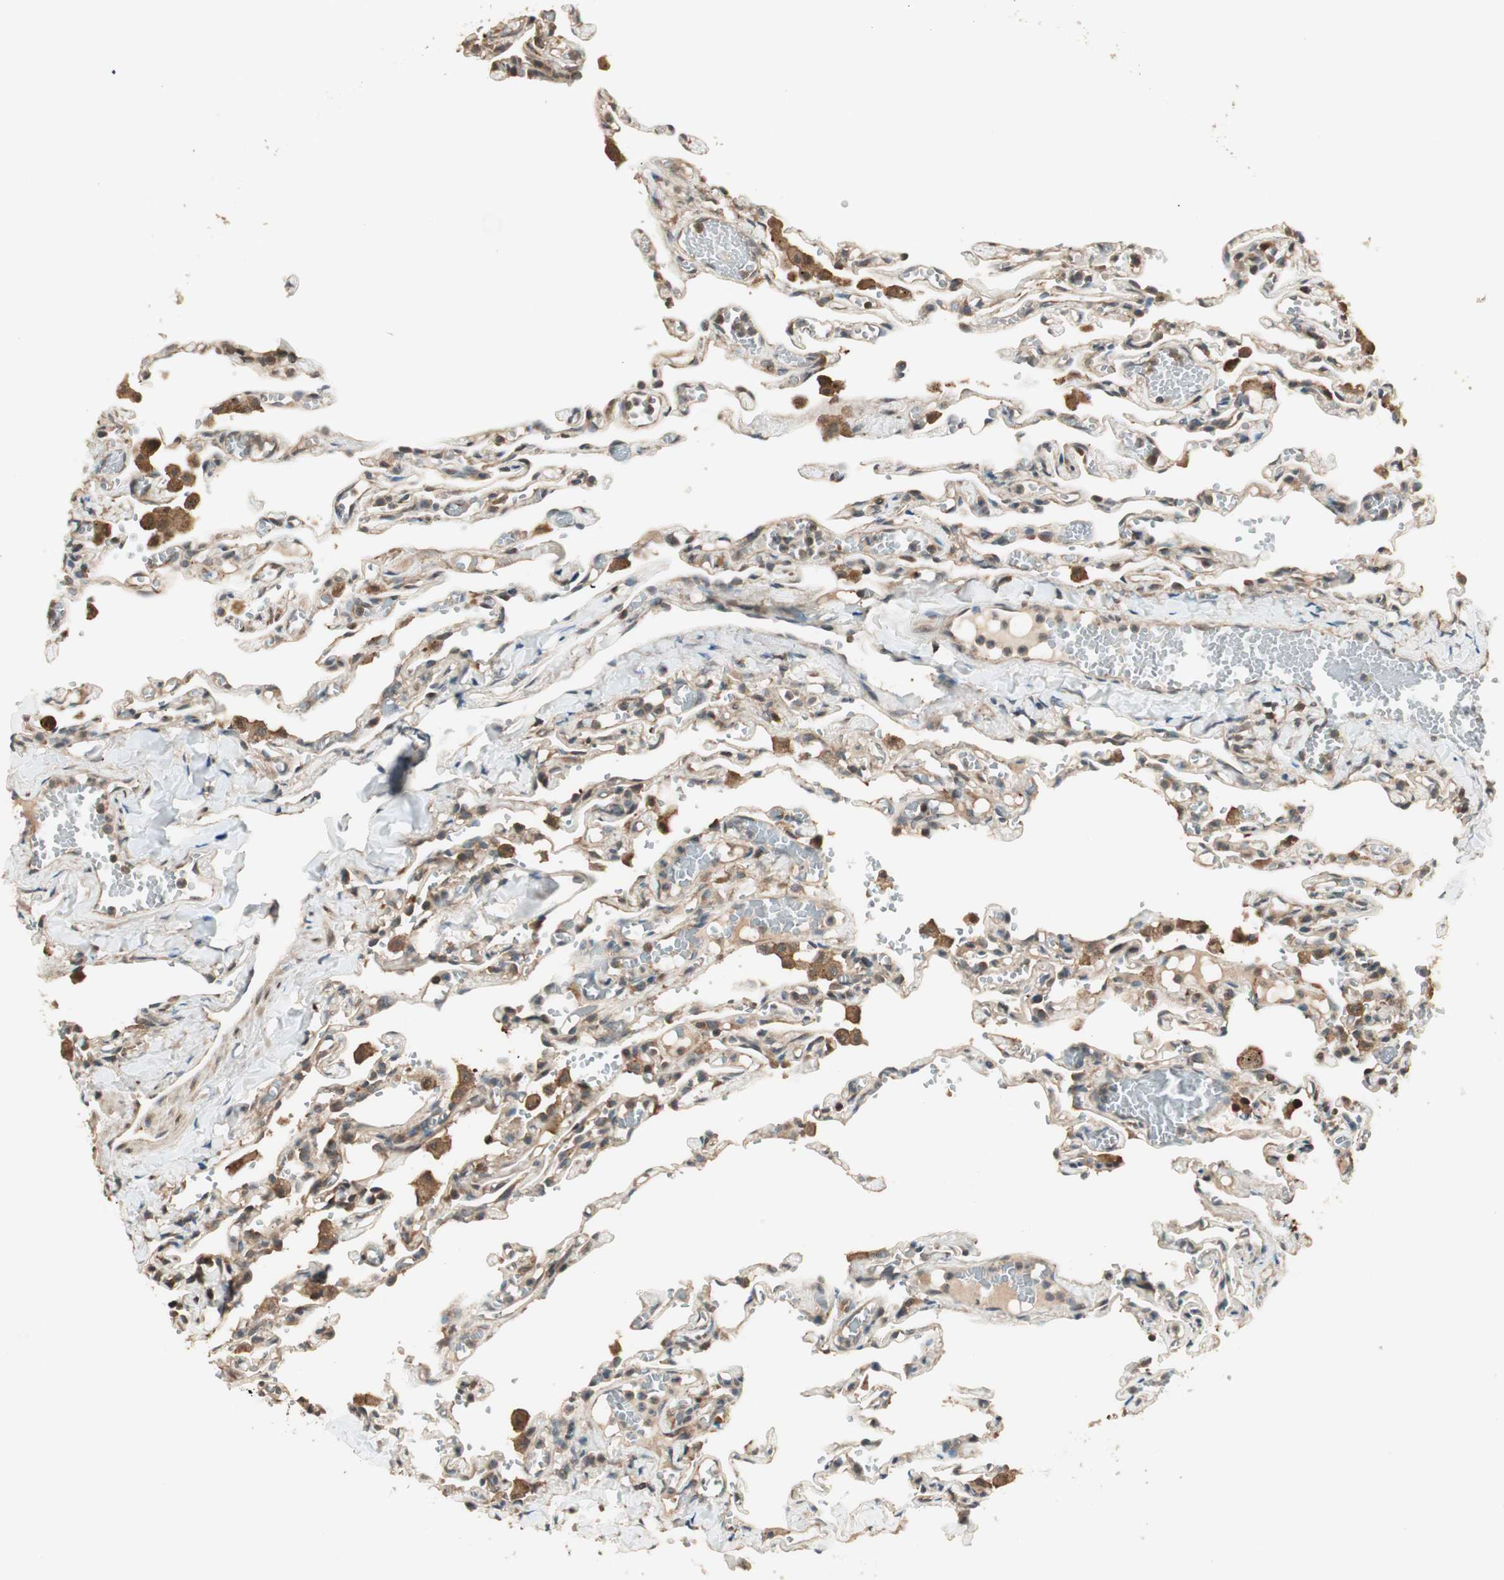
{"staining": {"intensity": "moderate", "quantity": ">75%", "location": "cytoplasmic/membranous,nuclear"}, "tissue": "lung", "cell_type": "Alveolar cells", "image_type": "normal", "snomed": [{"axis": "morphology", "description": "Normal tissue, NOS"}, {"axis": "topography", "description": "Lung"}], "caption": "A medium amount of moderate cytoplasmic/membranous,nuclear staining is identified in about >75% of alveolar cells in unremarkable lung. The protein of interest is shown in brown color, while the nuclei are stained blue.", "gene": "CNOT4", "patient": {"sex": "male", "age": 21}}